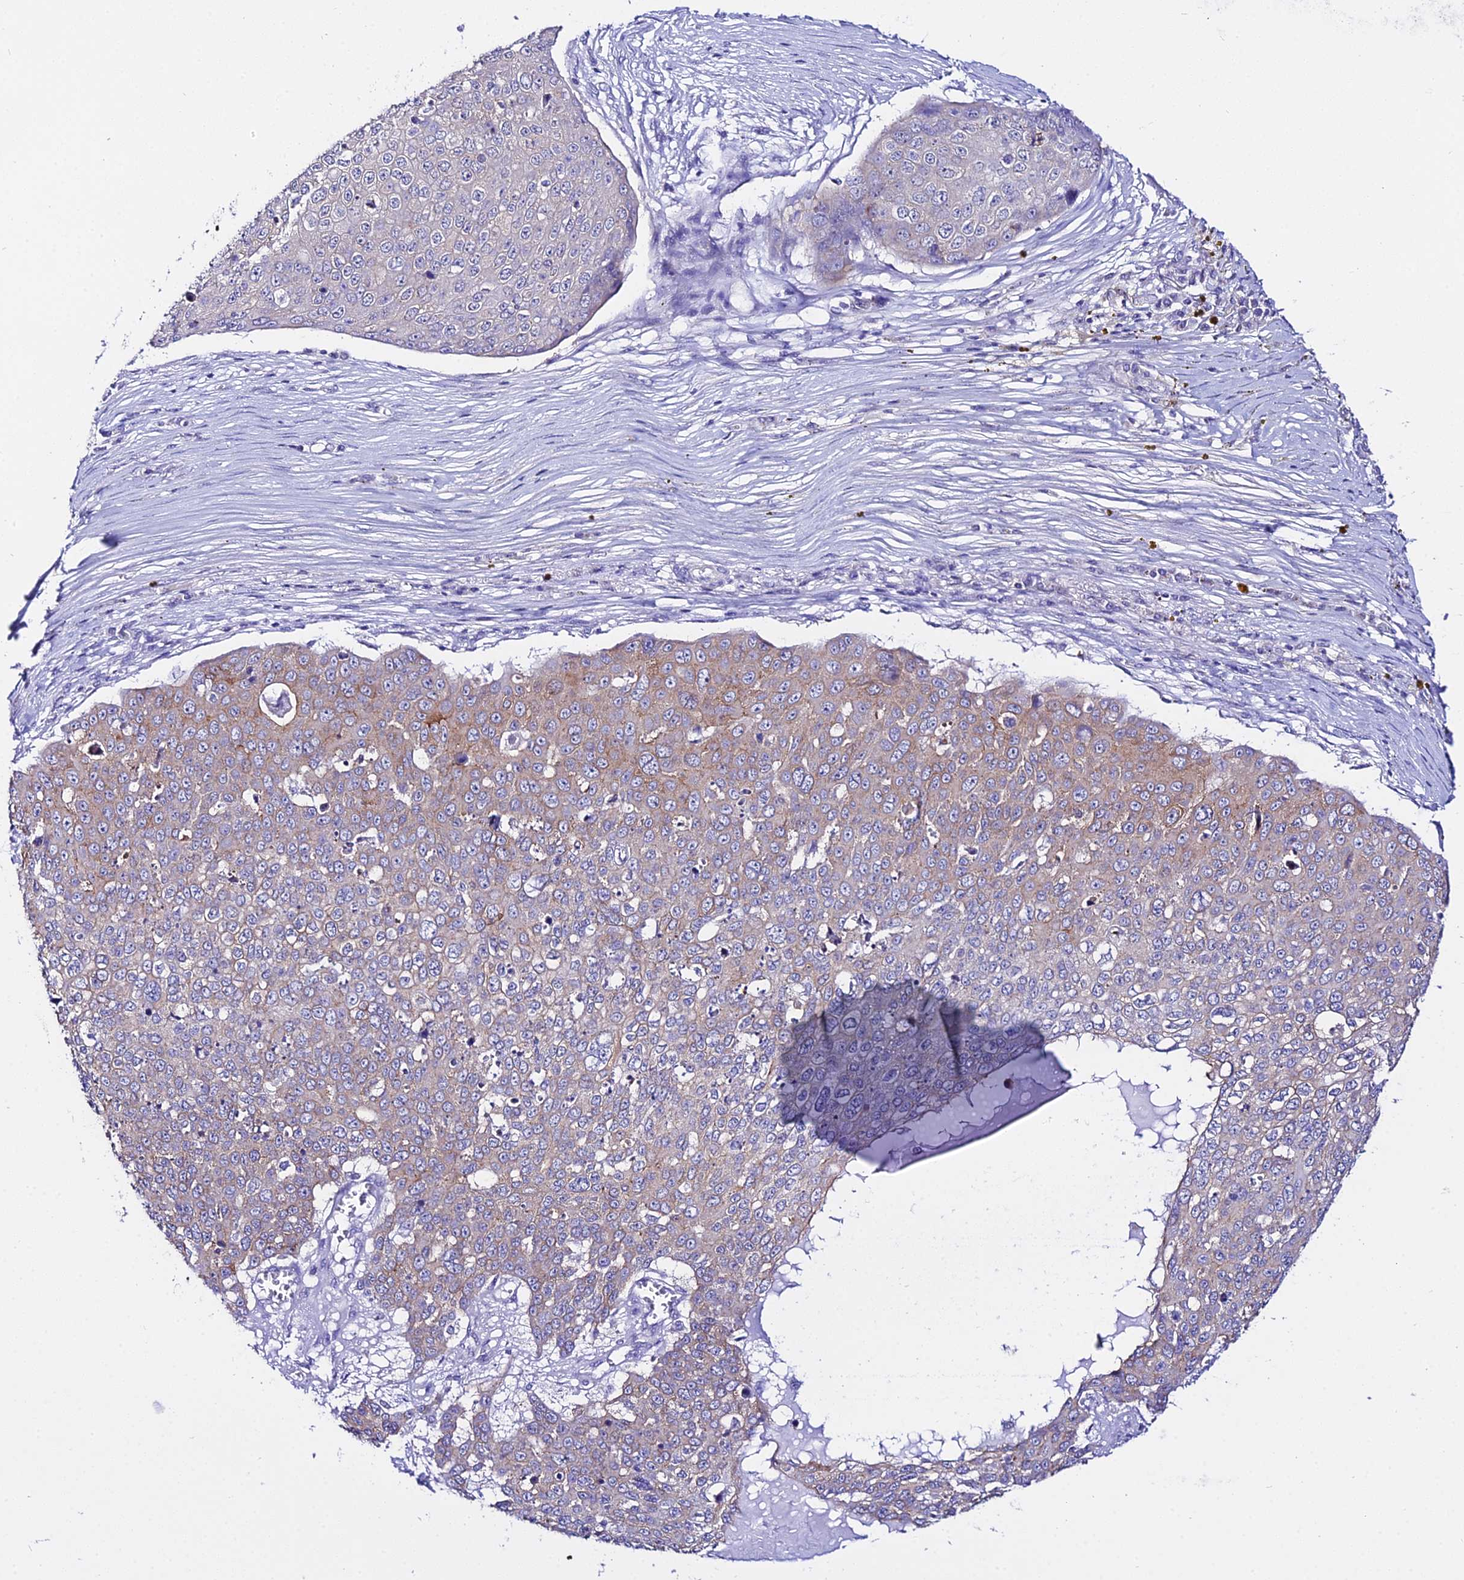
{"staining": {"intensity": "moderate", "quantity": "<25%", "location": "cytoplasmic/membranous"}, "tissue": "skin cancer", "cell_type": "Tumor cells", "image_type": "cancer", "snomed": [{"axis": "morphology", "description": "Squamous cell carcinoma, NOS"}, {"axis": "topography", "description": "Skin"}], "caption": "Immunohistochemical staining of human skin cancer (squamous cell carcinoma) demonstrates moderate cytoplasmic/membranous protein expression in about <25% of tumor cells.", "gene": "ATG16L2", "patient": {"sex": "male", "age": 71}}